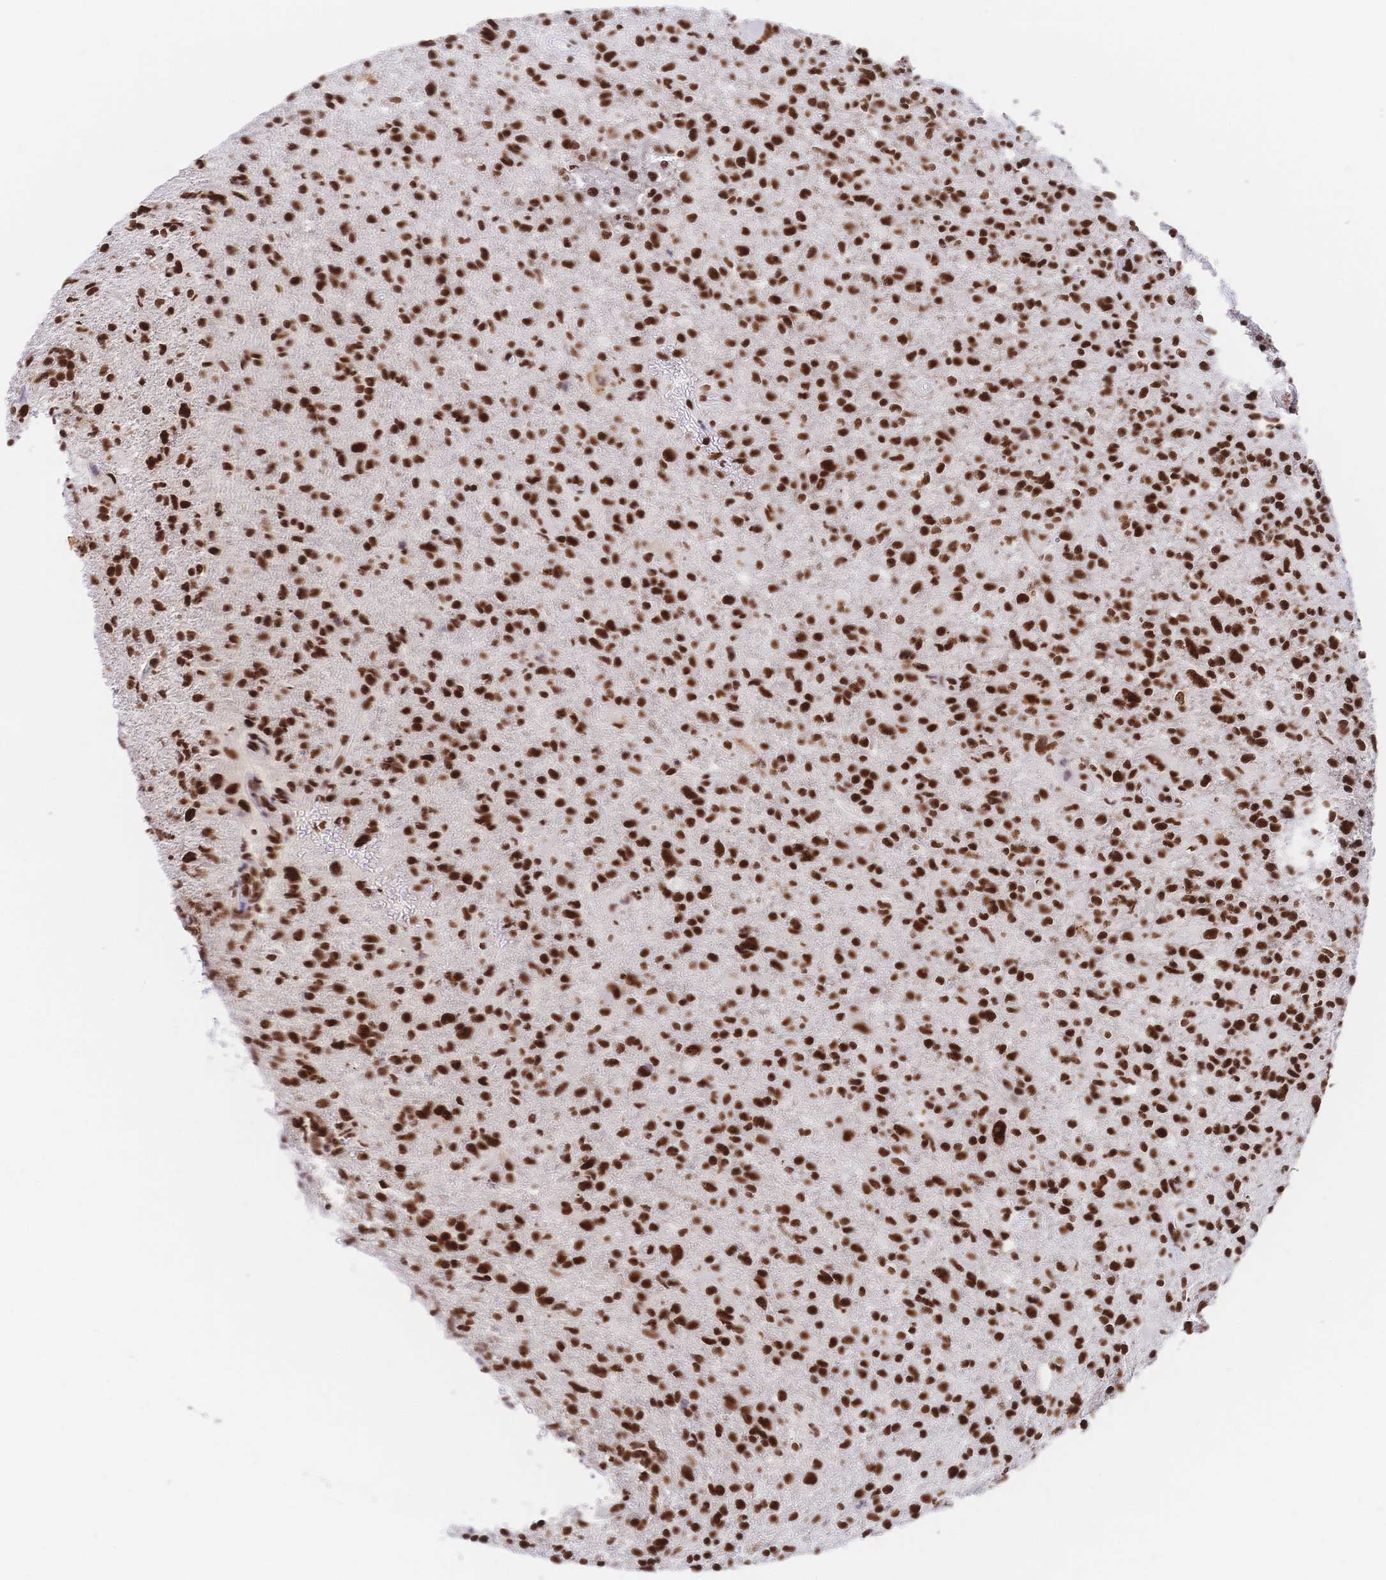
{"staining": {"intensity": "strong", "quantity": ">75%", "location": "nuclear"}, "tissue": "glioma", "cell_type": "Tumor cells", "image_type": "cancer", "snomed": [{"axis": "morphology", "description": "Glioma, malignant, High grade"}, {"axis": "topography", "description": "Brain"}], "caption": "The immunohistochemical stain highlights strong nuclear positivity in tumor cells of glioma tissue. (DAB (3,3'-diaminobenzidine) IHC with brightfield microscopy, high magnification).", "gene": "SRSF1", "patient": {"sex": "male", "age": 63}}